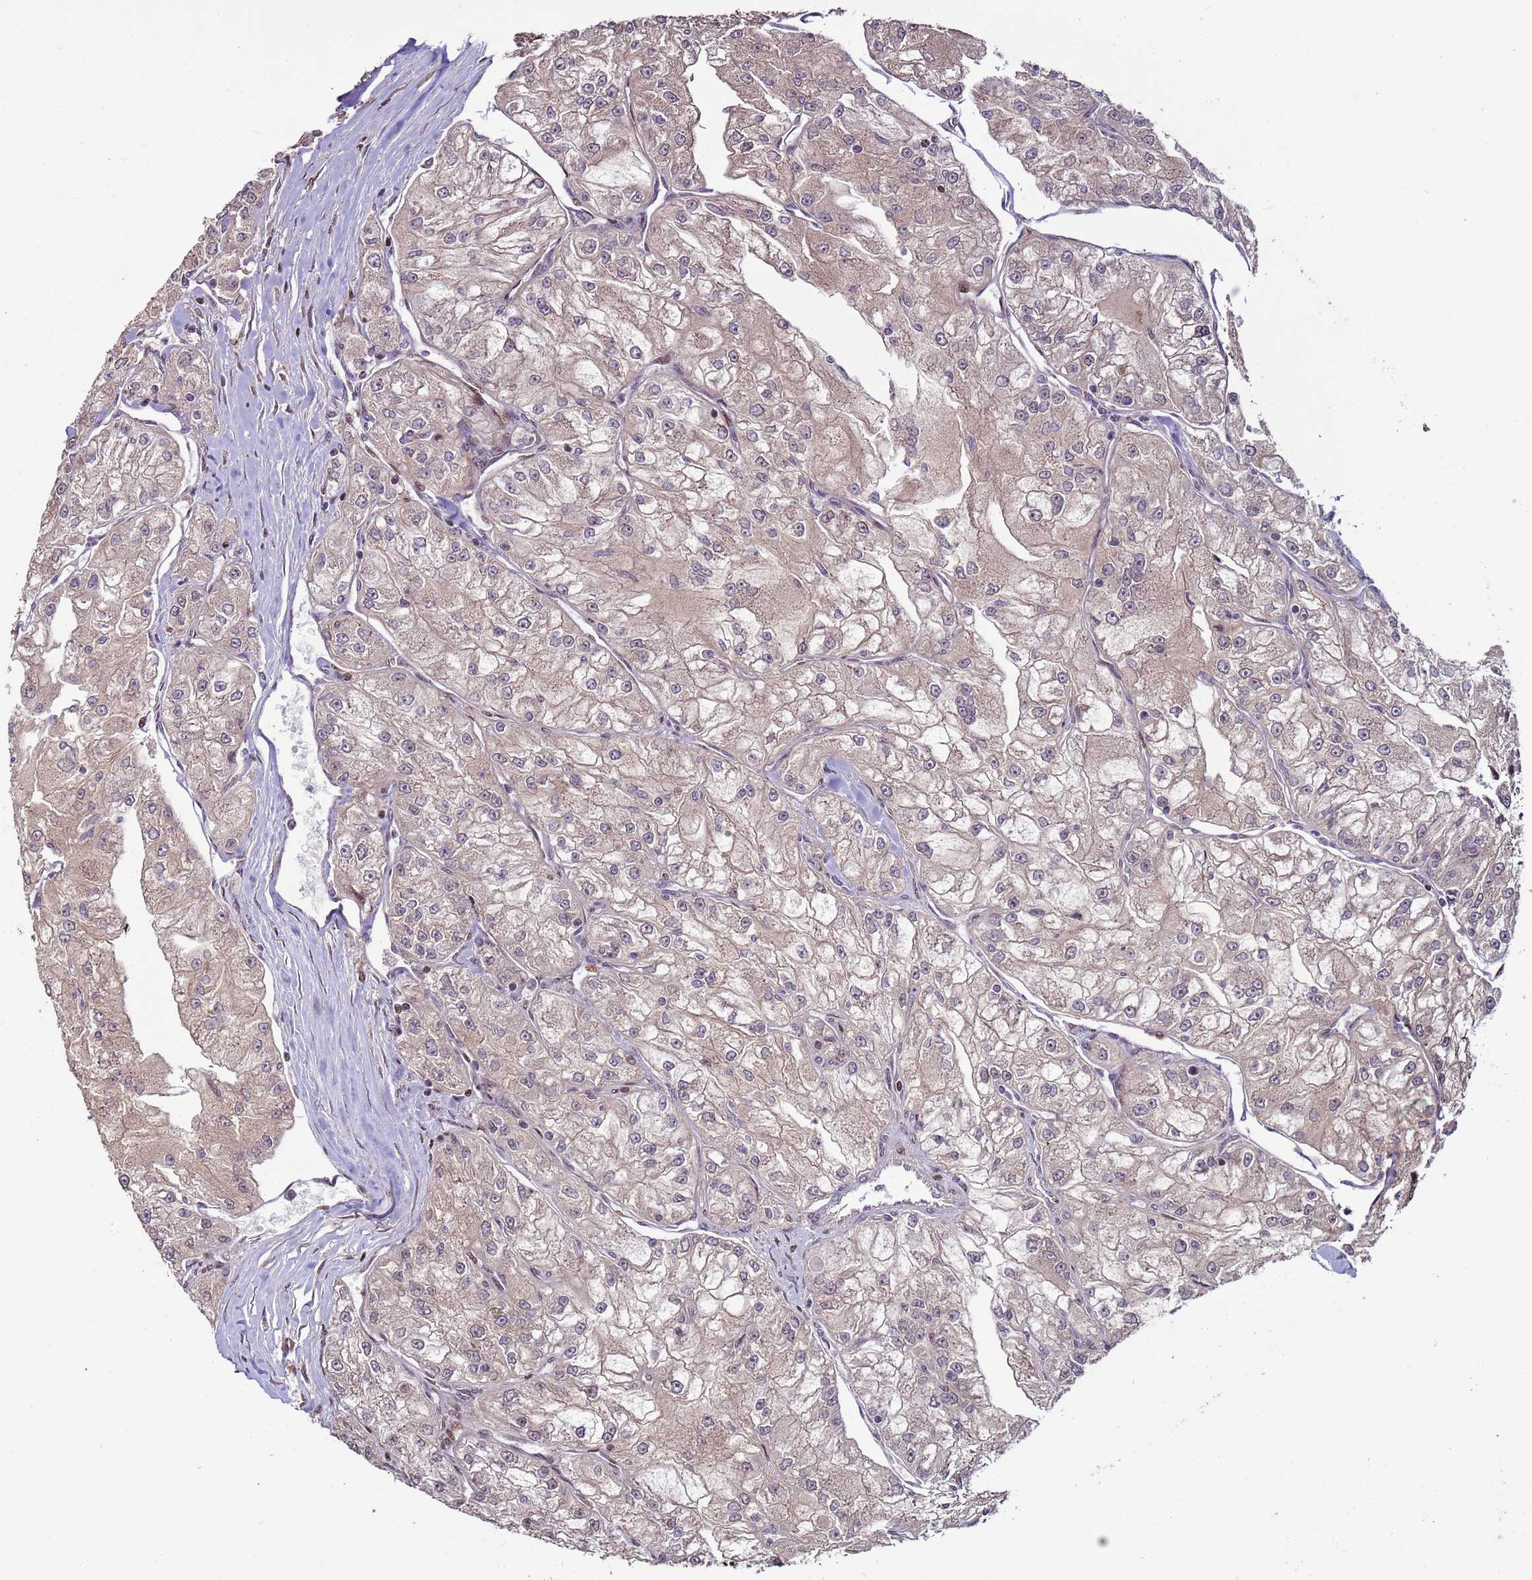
{"staining": {"intensity": "weak", "quantity": "<25%", "location": "cytoplasmic/membranous,nuclear"}, "tissue": "renal cancer", "cell_type": "Tumor cells", "image_type": "cancer", "snomed": [{"axis": "morphology", "description": "Adenocarcinoma, NOS"}, {"axis": "topography", "description": "Kidney"}], "caption": "Immunohistochemistry (IHC) of renal adenocarcinoma demonstrates no expression in tumor cells.", "gene": "HGH1", "patient": {"sex": "female", "age": 72}}